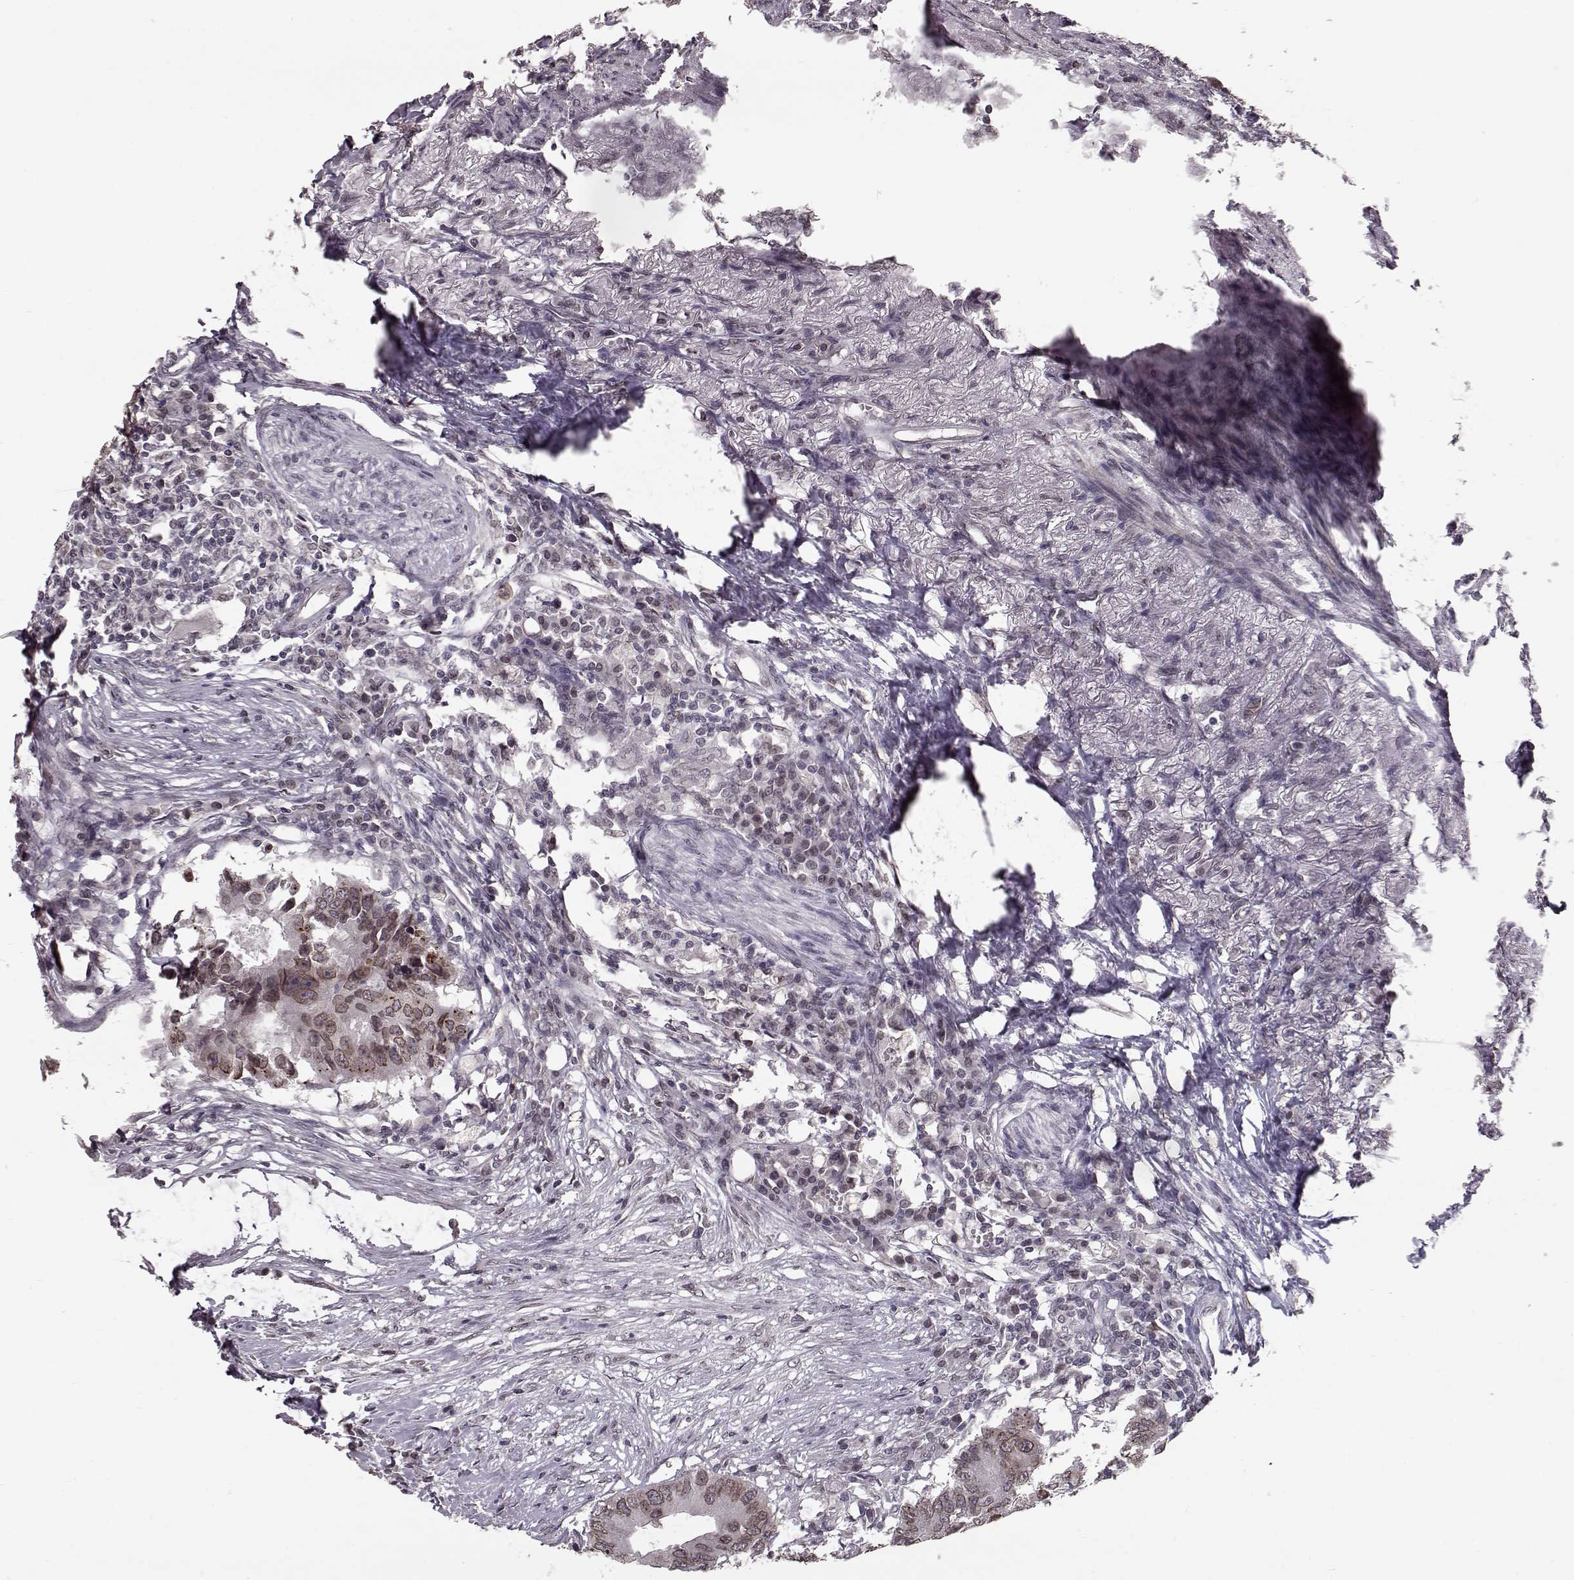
{"staining": {"intensity": "weak", "quantity": ">75%", "location": "cytoplasmic/membranous,nuclear"}, "tissue": "colorectal cancer", "cell_type": "Tumor cells", "image_type": "cancer", "snomed": [{"axis": "morphology", "description": "Adenocarcinoma, NOS"}, {"axis": "topography", "description": "Colon"}], "caption": "Colorectal cancer (adenocarcinoma) was stained to show a protein in brown. There is low levels of weak cytoplasmic/membranous and nuclear expression in approximately >75% of tumor cells.", "gene": "NUP37", "patient": {"sex": "male", "age": 71}}